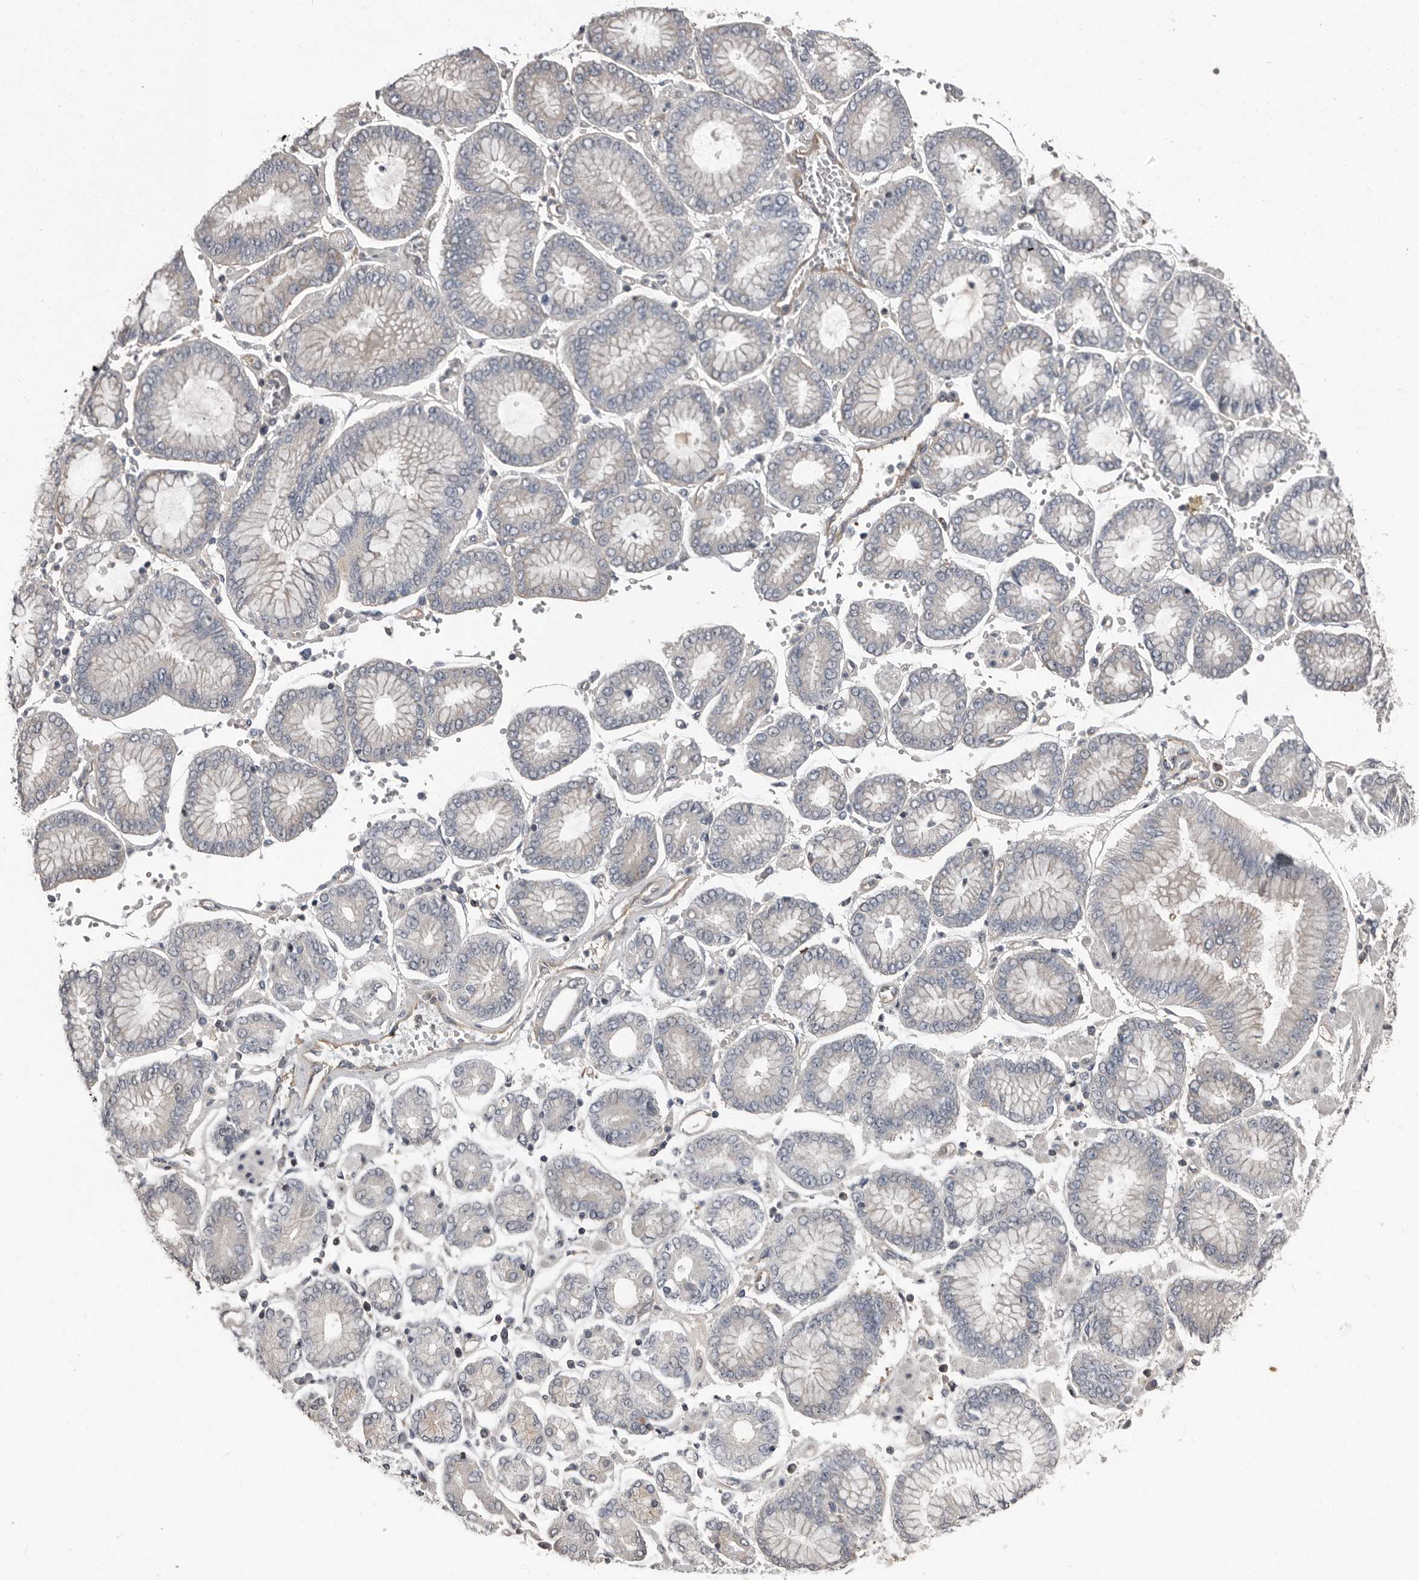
{"staining": {"intensity": "negative", "quantity": "none", "location": "none"}, "tissue": "stomach cancer", "cell_type": "Tumor cells", "image_type": "cancer", "snomed": [{"axis": "morphology", "description": "Adenocarcinoma, NOS"}, {"axis": "topography", "description": "Stomach"}], "caption": "Tumor cells are negative for brown protein staining in stomach adenocarcinoma. The staining was performed using DAB (3,3'-diaminobenzidine) to visualize the protein expression in brown, while the nuclei were stained in blue with hematoxylin (Magnification: 20x).", "gene": "CA6", "patient": {"sex": "male", "age": 76}}